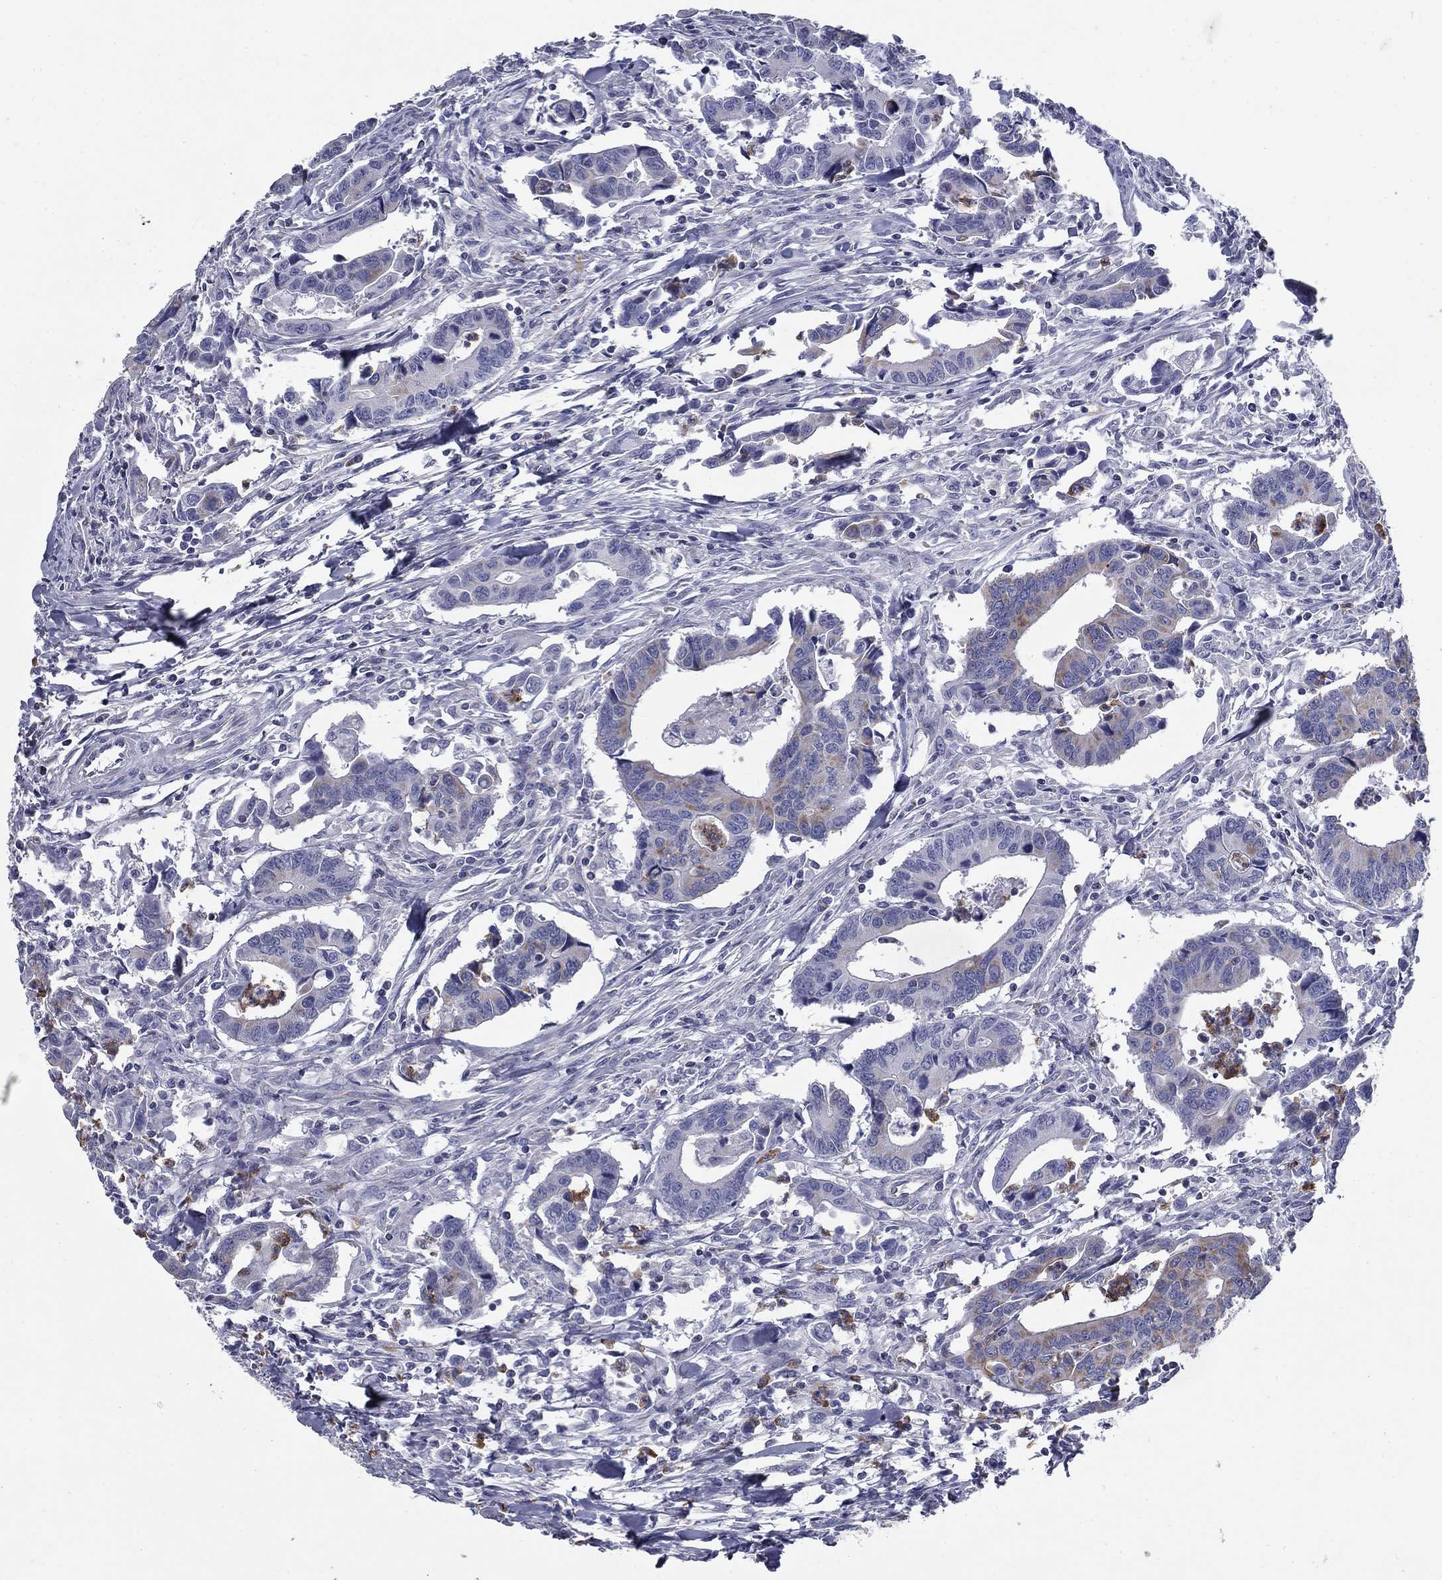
{"staining": {"intensity": "weak", "quantity": "<25%", "location": "cytoplasmic/membranous"}, "tissue": "colorectal cancer", "cell_type": "Tumor cells", "image_type": "cancer", "snomed": [{"axis": "morphology", "description": "Adenocarcinoma, NOS"}, {"axis": "topography", "description": "Rectum"}], "caption": "Protein analysis of adenocarcinoma (colorectal) shows no significant expression in tumor cells. Brightfield microscopy of immunohistochemistry stained with DAB (3,3'-diaminobenzidine) (brown) and hematoxylin (blue), captured at high magnification.", "gene": "NDUFA4L2", "patient": {"sex": "male", "age": 67}}